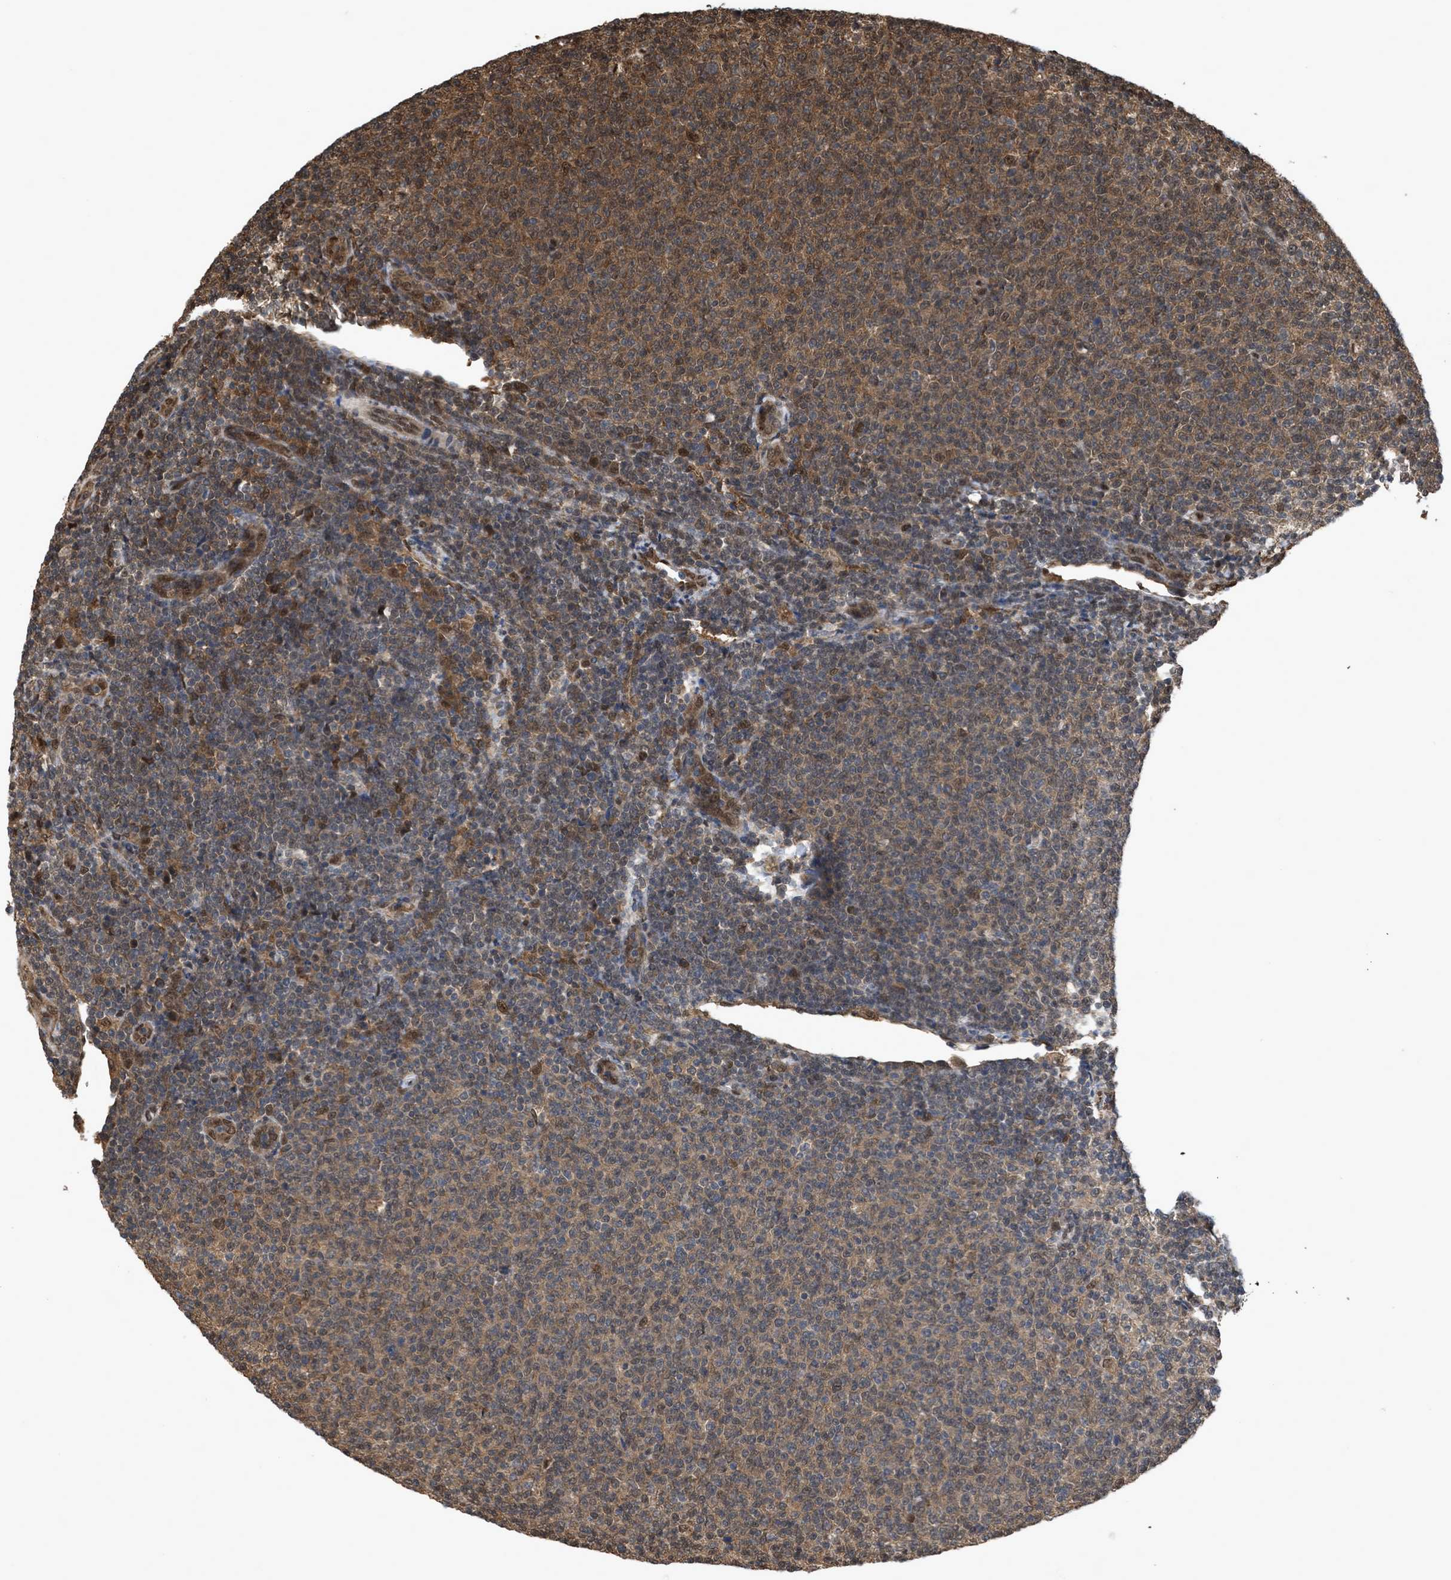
{"staining": {"intensity": "moderate", "quantity": ">75%", "location": "cytoplasmic/membranous"}, "tissue": "lymphoma", "cell_type": "Tumor cells", "image_type": "cancer", "snomed": [{"axis": "morphology", "description": "Malignant lymphoma, non-Hodgkin's type, Low grade"}, {"axis": "topography", "description": "Lymph node"}], "caption": "Tumor cells show moderate cytoplasmic/membranous expression in about >75% of cells in lymphoma. Using DAB (3,3'-diaminobenzidine) (brown) and hematoxylin (blue) stains, captured at high magnification using brightfield microscopy.", "gene": "YWHAG", "patient": {"sex": "male", "age": 66}}